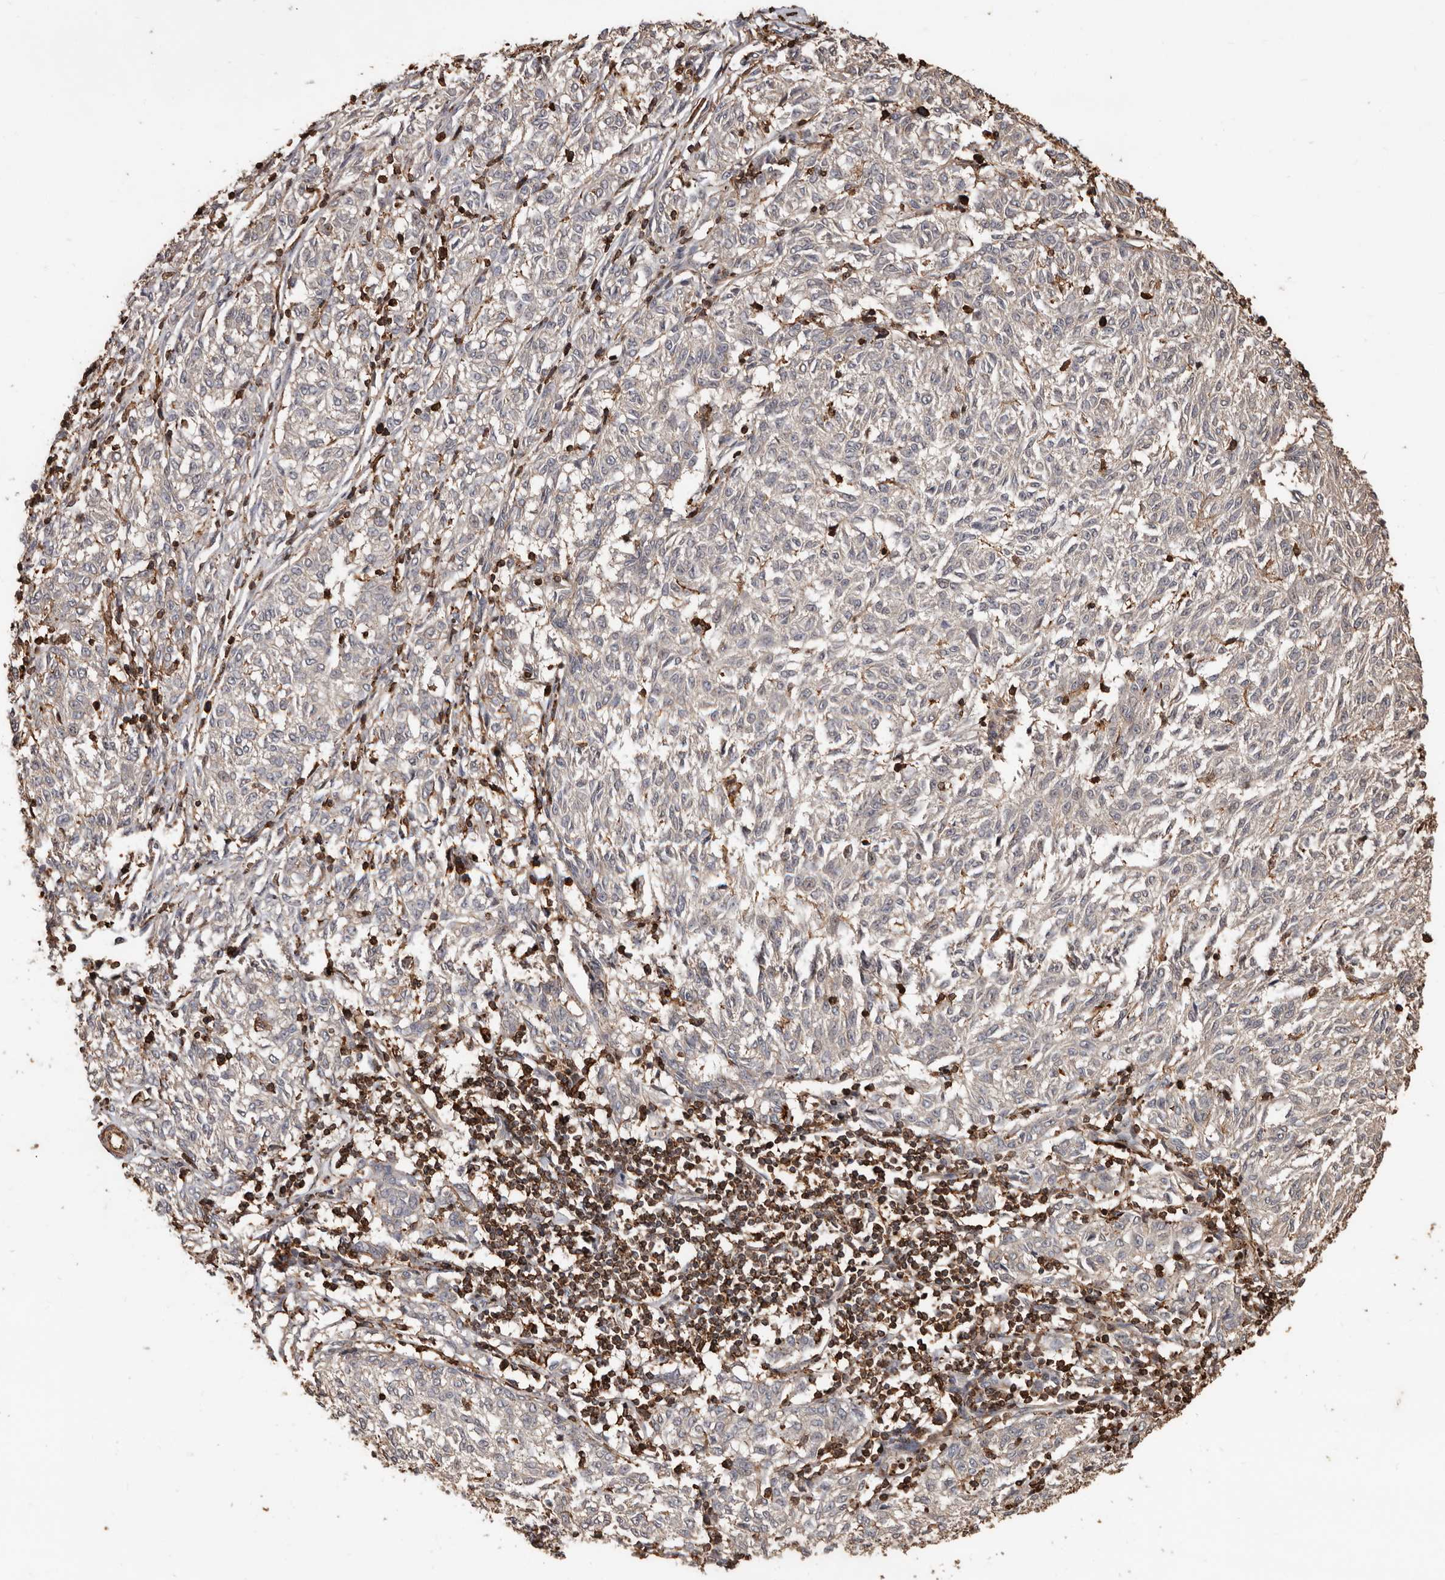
{"staining": {"intensity": "negative", "quantity": "none", "location": "none"}, "tissue": "melanoma", "cell_type": "Tumor cells", "image_type": "cancer", "snomed": [{"axis": "morphology", "description": "Malignant melanoma, NOS"}, {"axis": "topography", "description": "Skin"}], "caption": "Human malignant melanoma stained for a protein using immunohistochemistry (IHC) shows no staining in tumor cells.", "gene": "GSK3A", "patient": {"sex": "female", "age": 72}}